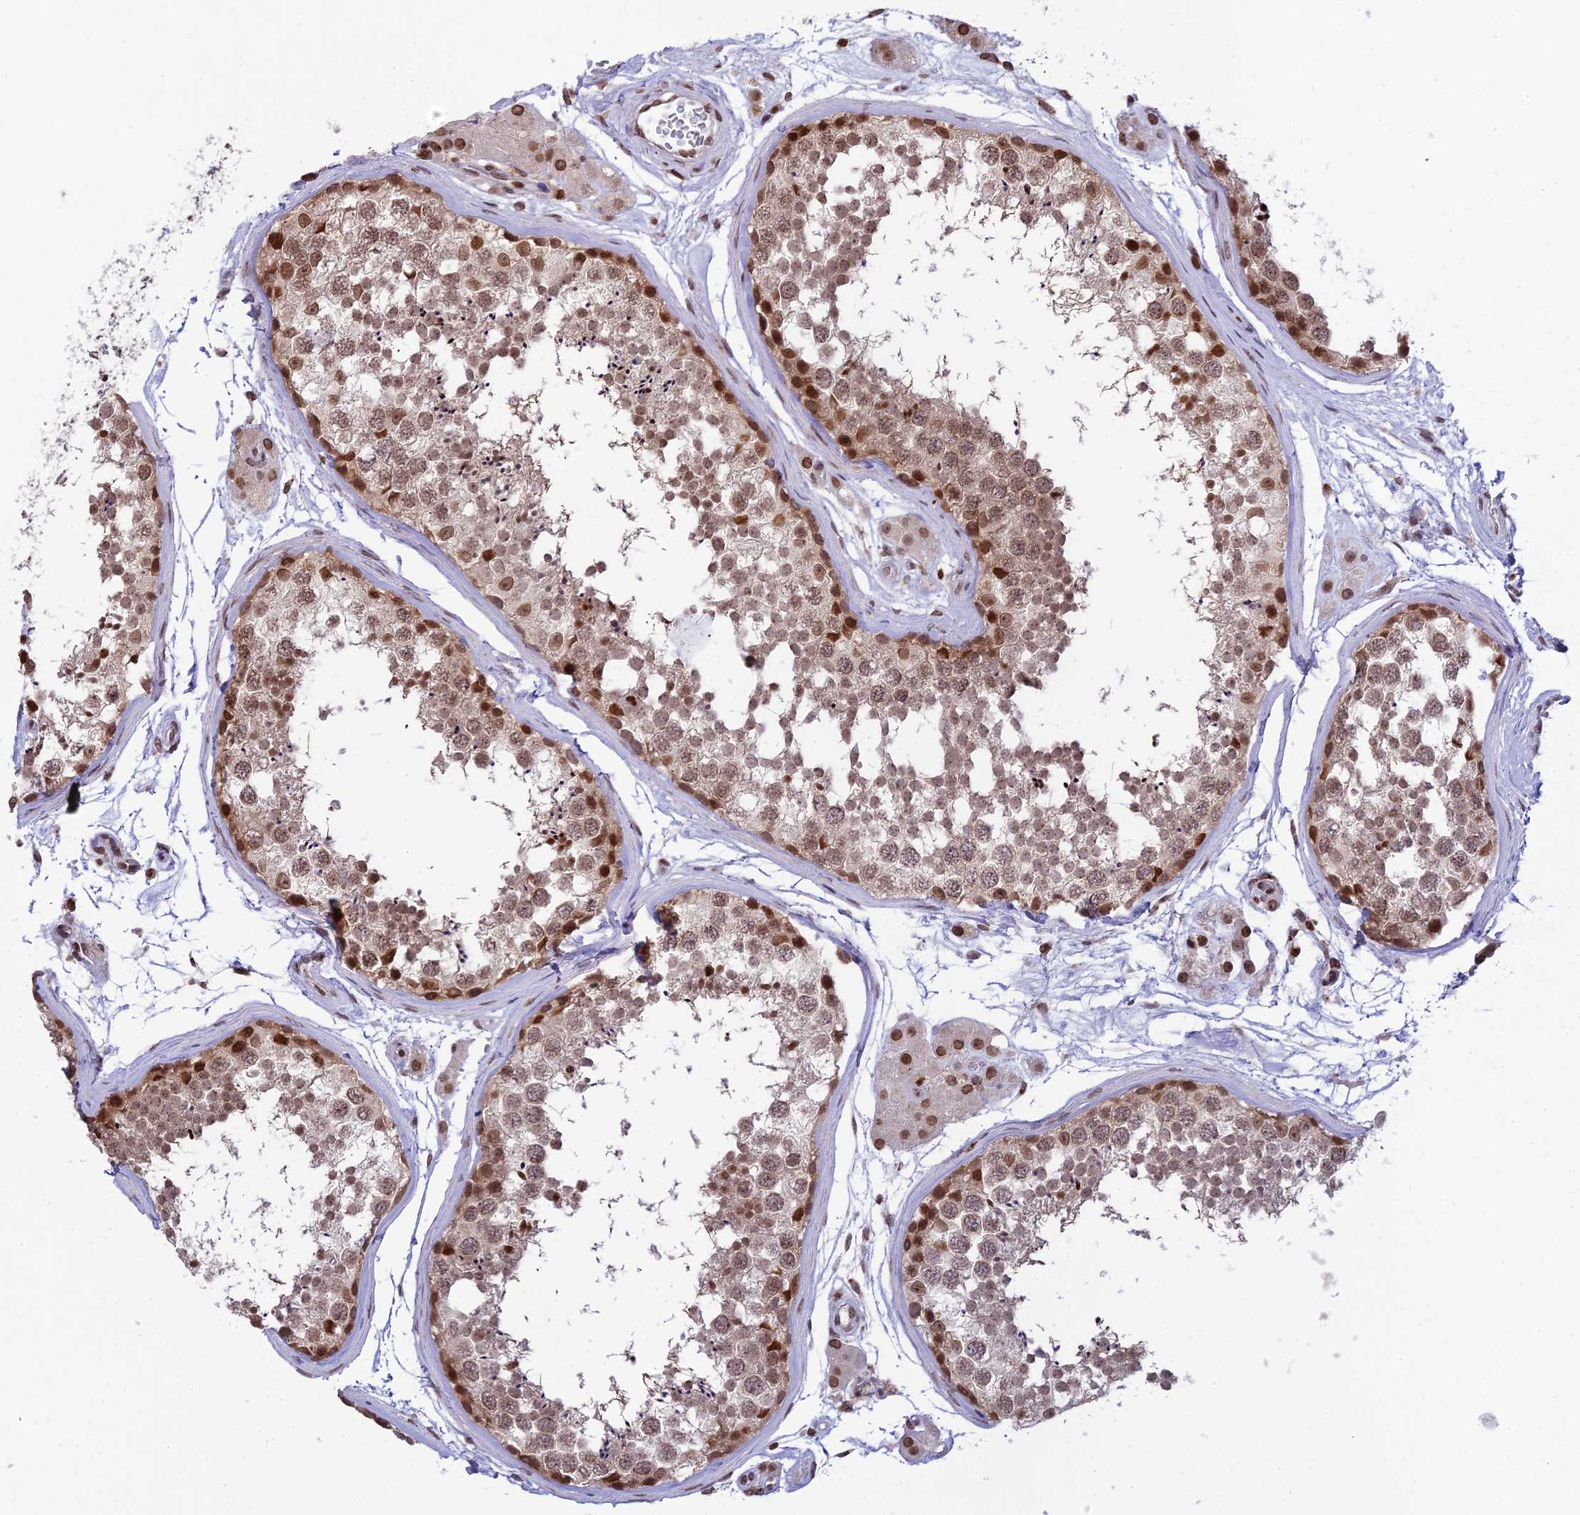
{"staining": {"intensity": "strong", "quantity": "25%-75%", "location": "nuclear"}, "tissue": "testis", "cell_type": "Cells in seminiferous ducts", "image_type": "normal", "snomed": [{"axis": "morphology", "description": "Normal tissue, NOS"}, {"axis": "topography", "description": "Testis"}], "caption": "Protein staining by IHC exhibits strong nuclear expression in approximately 25%-75% of cells in seminiferous ducts in unremarkable testis. (DAB IHC, brown staining for protein, blue staining for nuclei).", "gene": "TET2", "patient": {"sex": "male", "age": 56}}